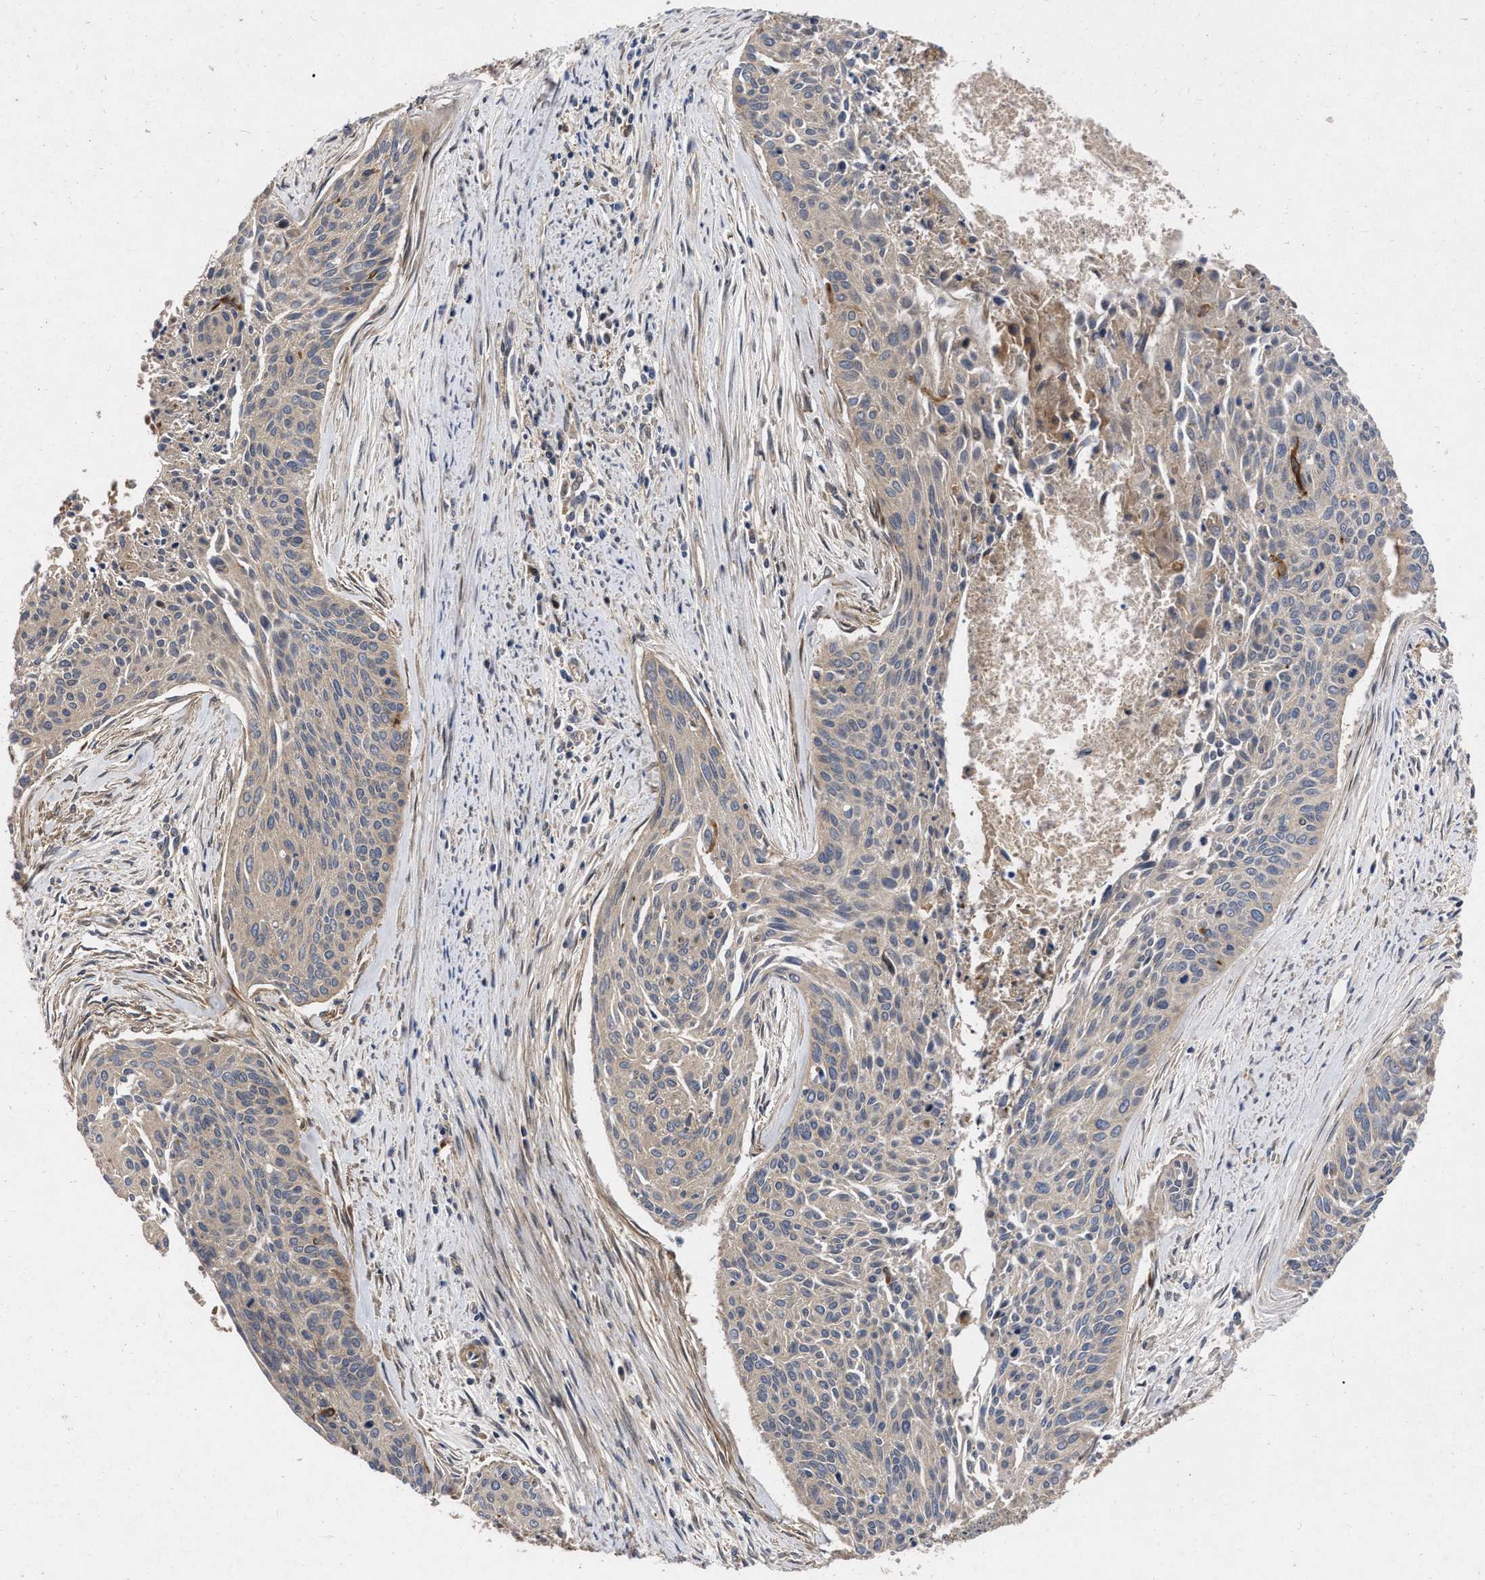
{"staining": {"intensity": "weak", "quantity": "25%-75%", "location": "cytoplasmic/membranous"}, "tissue": "cervical cancer", "cell_type": "Tumor cells", "image_type": "cancer", "snomed": [{"axis": "morphology", "description": "Squamous cell carcinoma, NOS"}, {"axis": "topography", "description": "Cervix"}], "caption": "A histopathology image showing weak cytoplasmic/membranous positivity in about 25%-75% of tumor cells in cervical squamous cell carcinoma, as visualized by brown immunohistochemical staining.", "gene": "CDKN2C", "patient": {"sex": "female", "age": 55}}